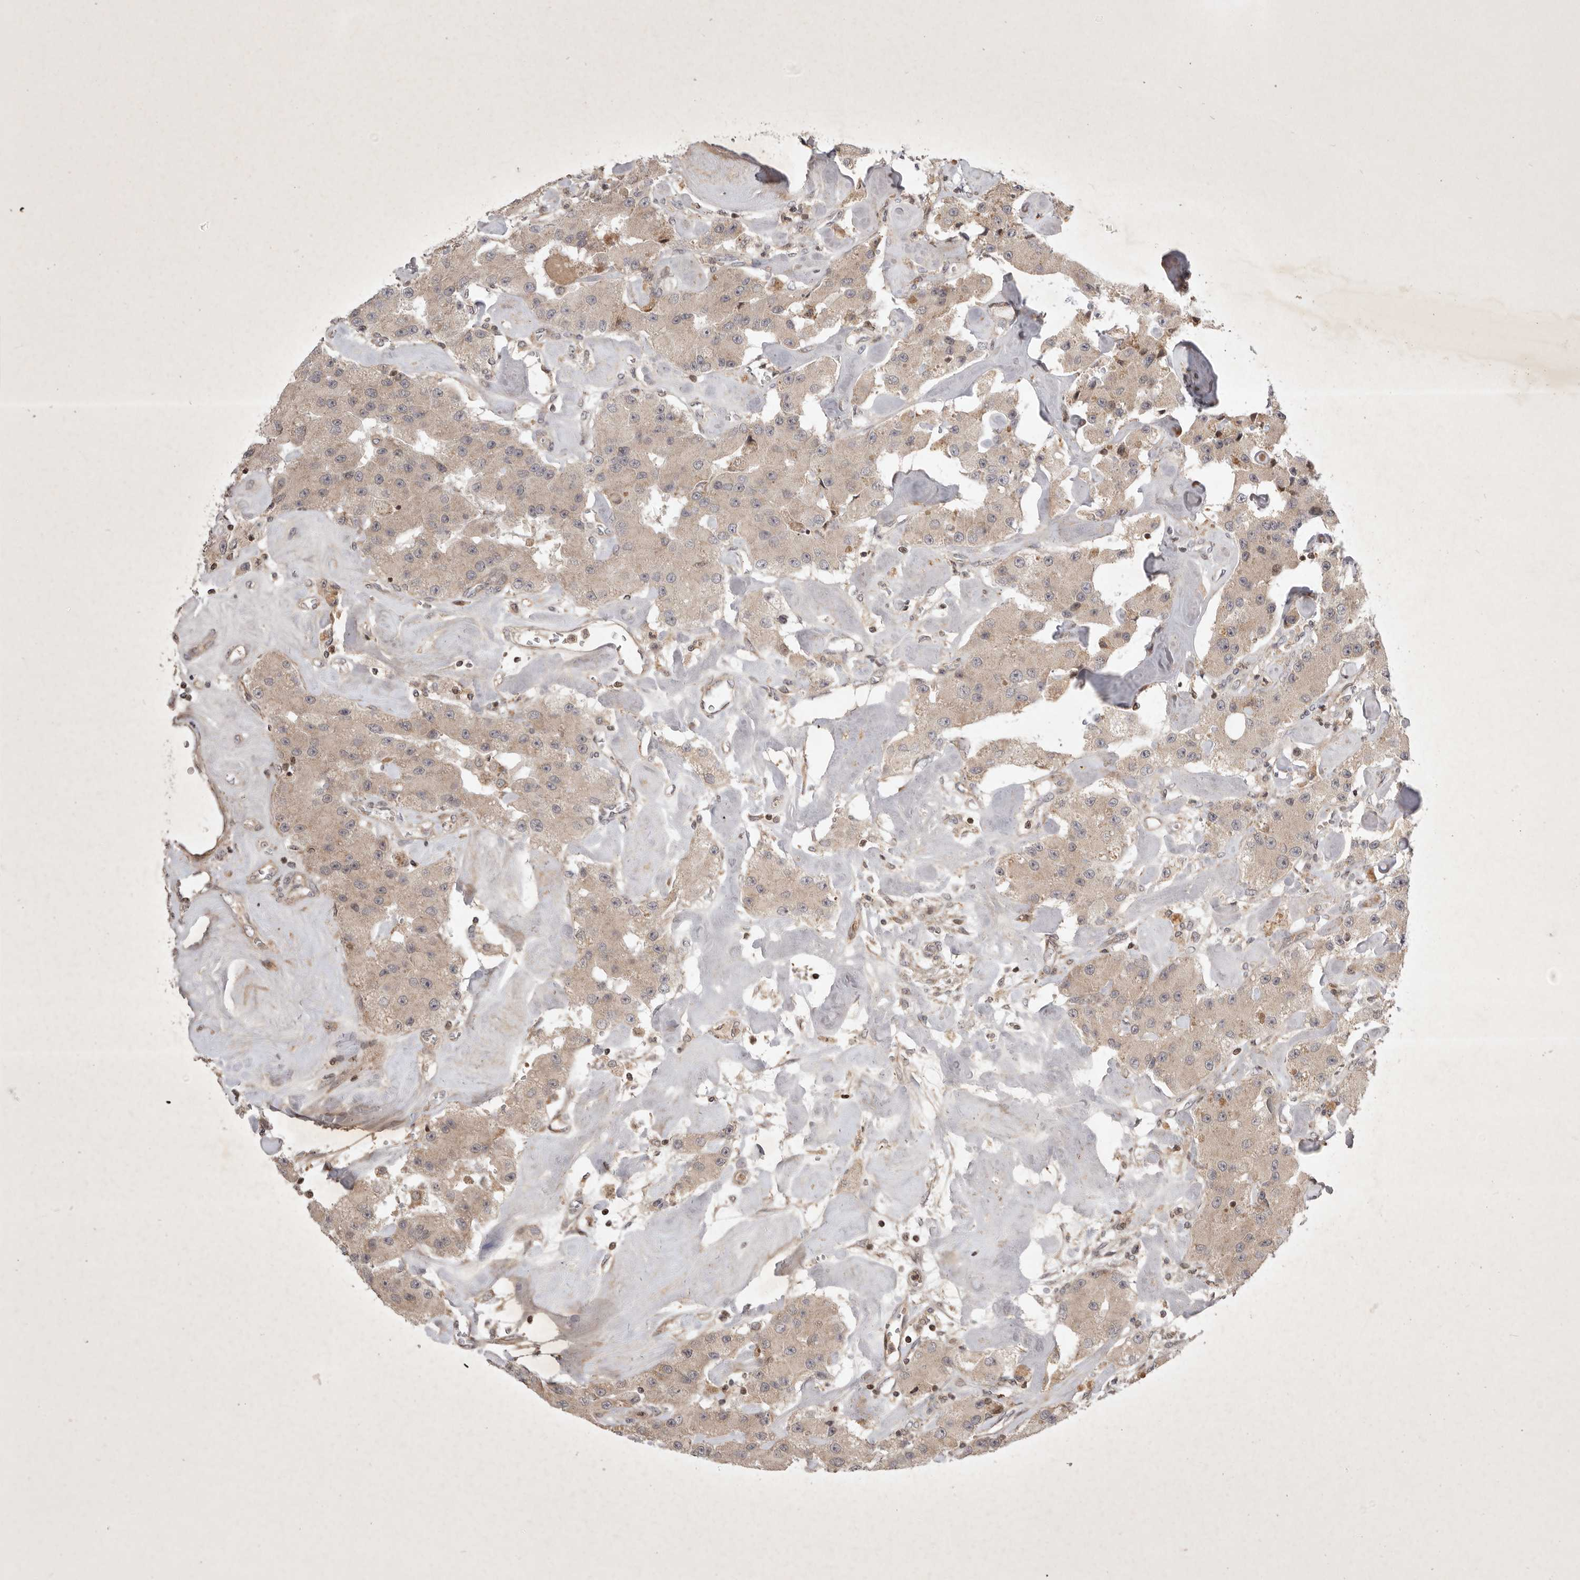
{"staining": {"intensity": "weak", "quantity": ">75%", "location": "cytoplasmic/membranous"}, "tissue": "carcinoid", "cell_type": "Tumor cells", "image_type": "cancer", "snomed": [{"axis": "morphology", "description": "Carcinoid, malignant, NOS"}, {"axis": "topography", "description": "Pancreas"}], "caption": "Carcinoid stained for a protein (brown) demonstrates weak cytoplasmic/membranous positive staining in about >75% of tumor cells.", "gene": "EIF2AK1", "patient": {"sex": "male", "age": 41}}